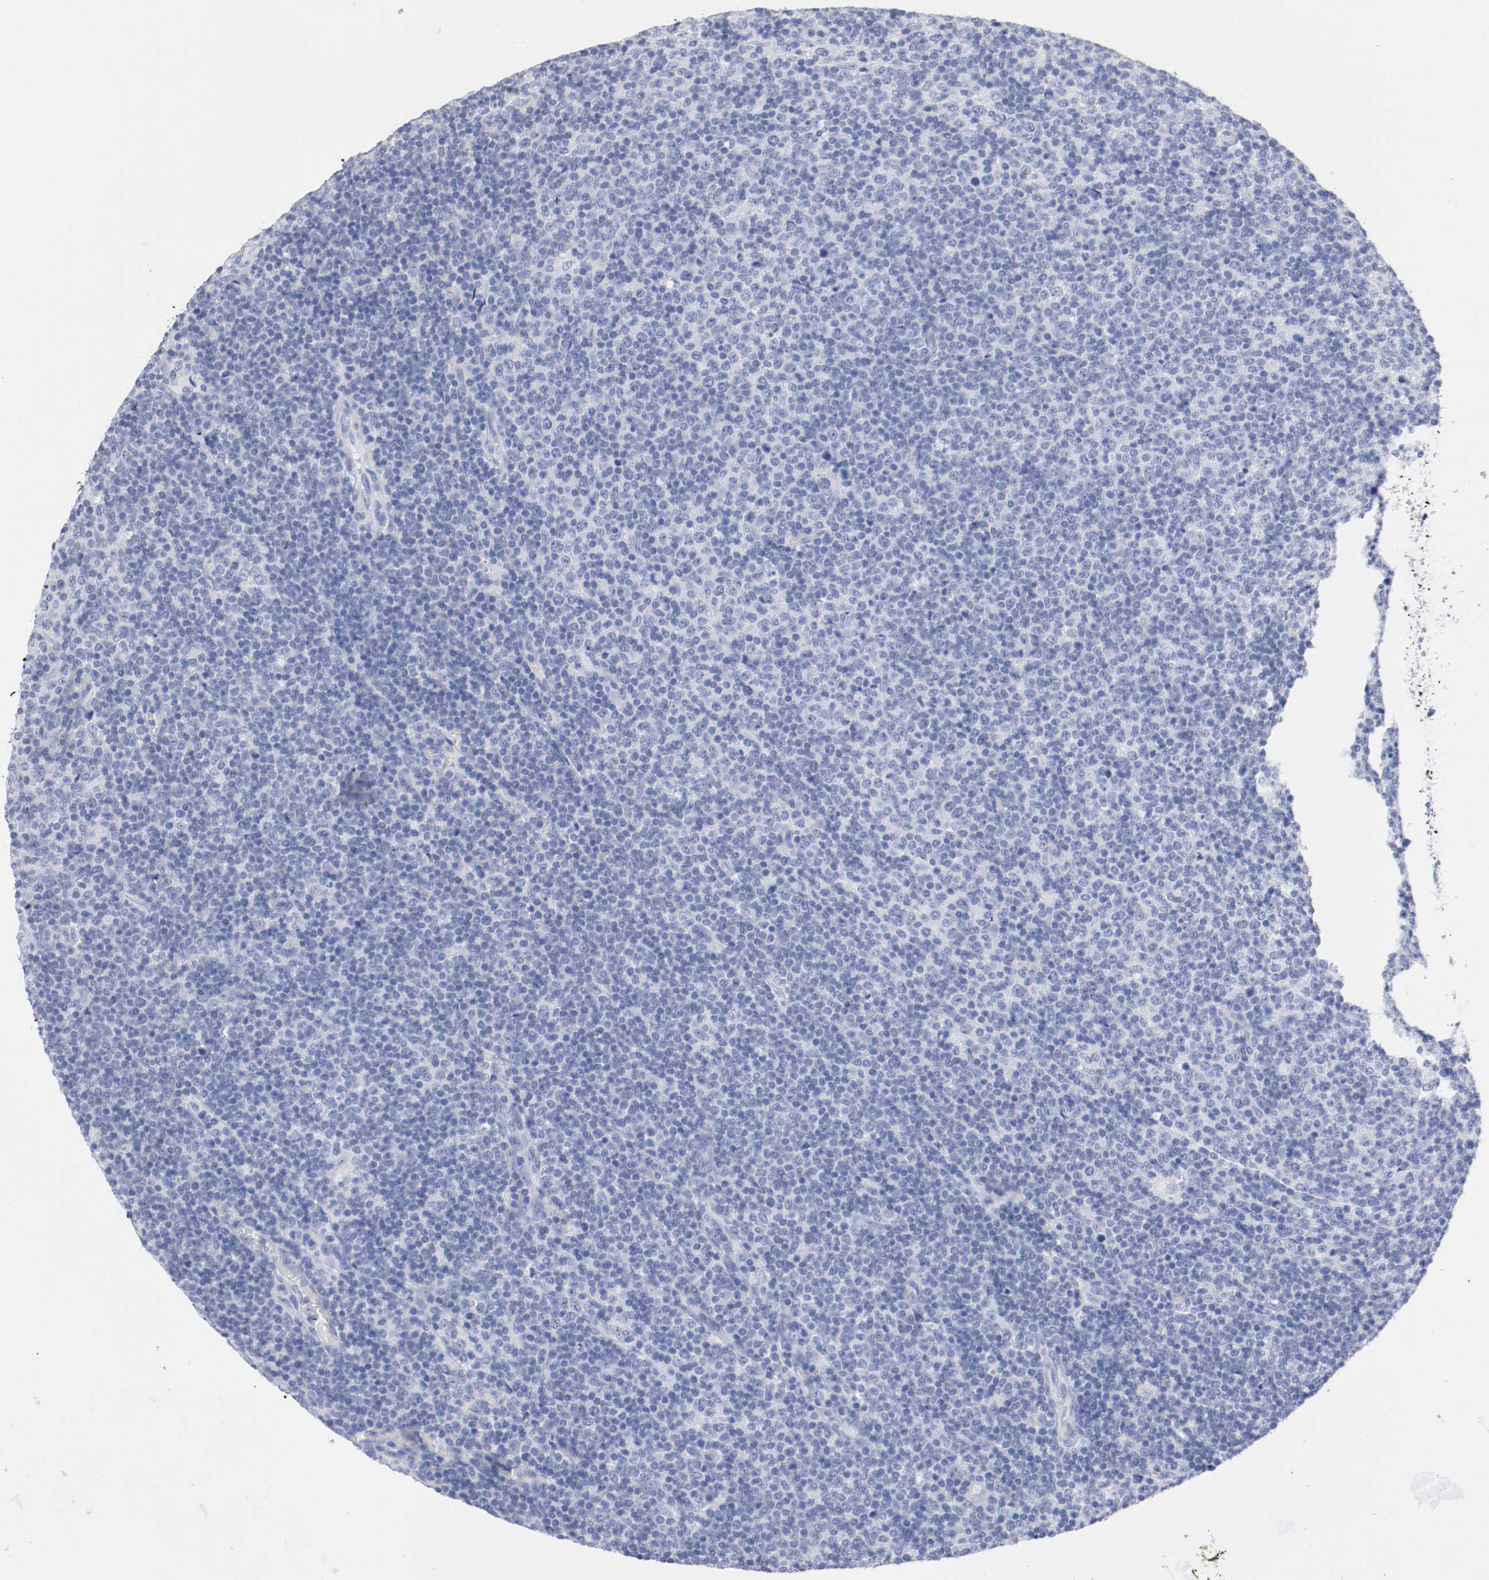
{"staining": {"intensity": "negative", "quantity": "none", "location": "none"}, "tissue": "lymphoma", "cell_type": "Tumor cells", "image_type": "cancer", "snomed": [{"axis": "morphology", "description": "Malignant lymphoma, non-Hodgkin's type, Low grade"}, {"axis": "topography", "description": "Lymph node"}], "caption": "Malignant lymphoma, non-Hodgkin's type (low-grade) stained for a protein using immunohistochemistry (IHC) demonstrates no expression tumor cells.", "gene": "GAD1", "patient": {"sex": "male", "age": 70}}